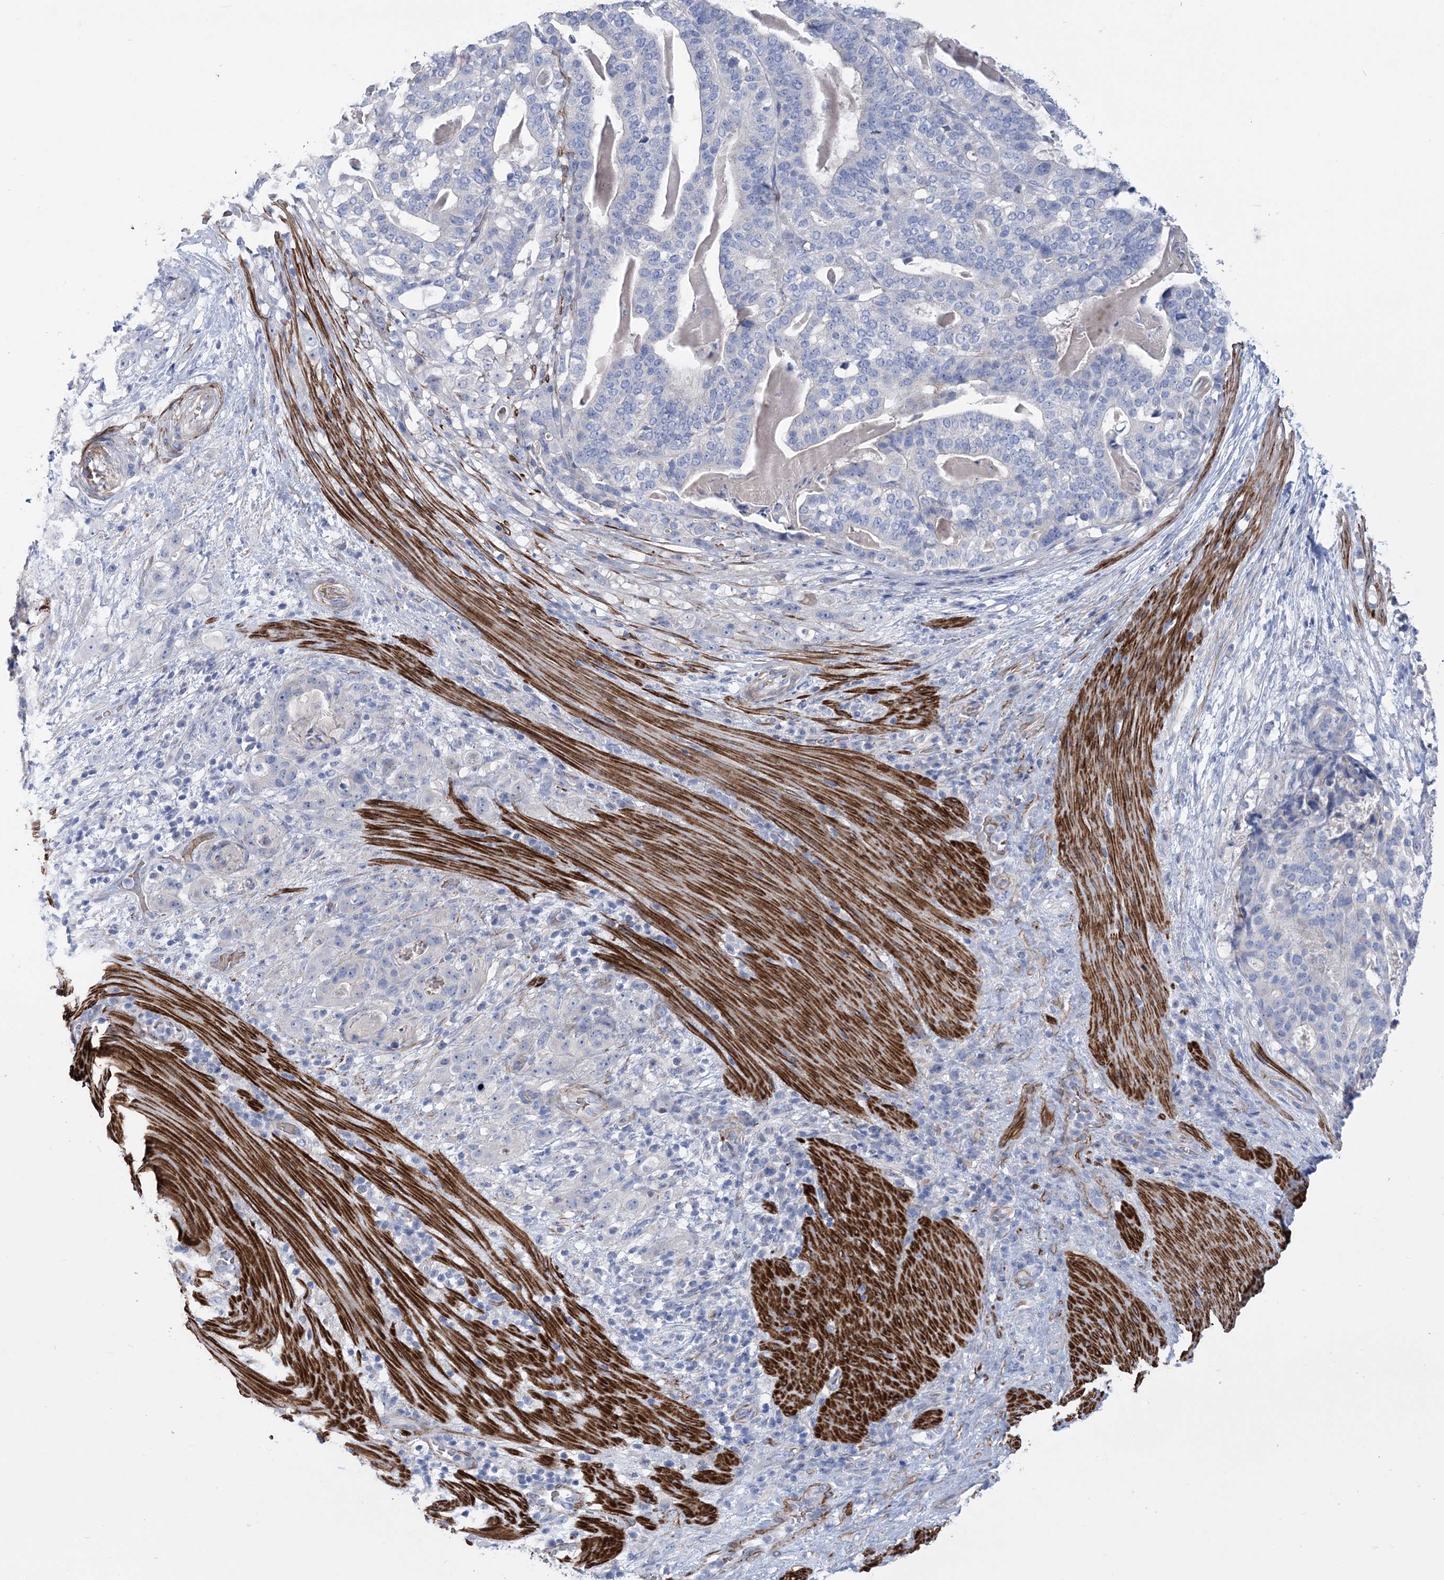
{"staining": {"intensity": "negative", "quantity": "none", "location": "none"}, "tissue": "stomach cancer", "cell_type": "Tumor cells", "image_type": "cancer", "snomed": [{"axis": "morphology", "description": "Adenocarcinoma, NOS"}, {"axis": "topography", "description": "Stomach"}], "caption": "This is an IHC micrograph of stomach cancer (adenocarcinoma). There is no expression in tumor cells.", "gene": "WDR74", "patient": {"sex": "male", "age": 48}}